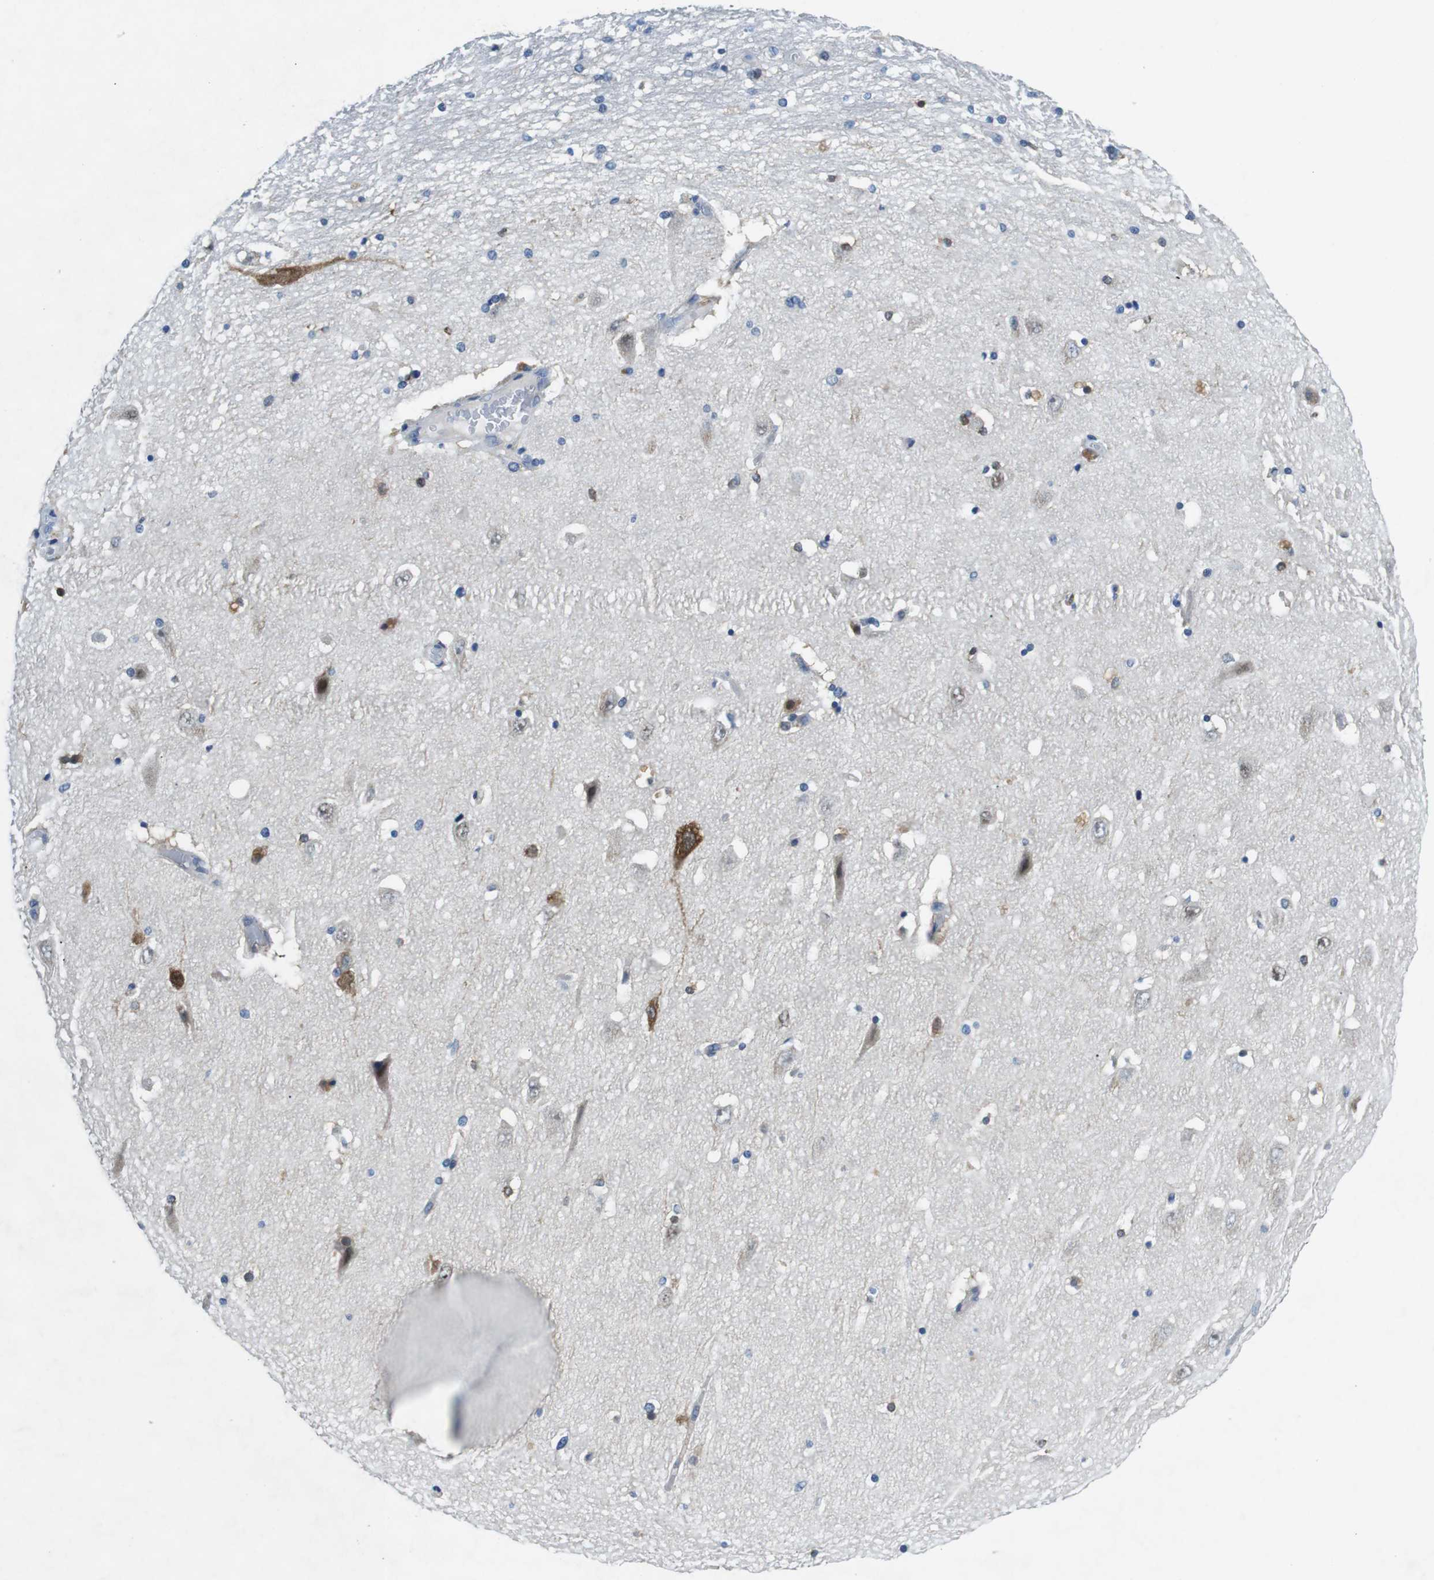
{"staining": {"intensity": "strong", "quantity": "<25%", "location": "nuclear"}, "tissue": "hippocampus", "cell_type": "Glial cells", "image_type": "normal", "snomed": [{"axis": "morphology", "description": "Normal tissue, NOS"}, {"axis": "topography", "description": "Hippocampus"}], "caption": "DAB immunohistochemical staining of unremarkable hippocampus shows strong nuclear protein staining in approximately <25% of glial cells.", "gene": "PHLDA1", "patient": {"sex": "female", "age": 54}}